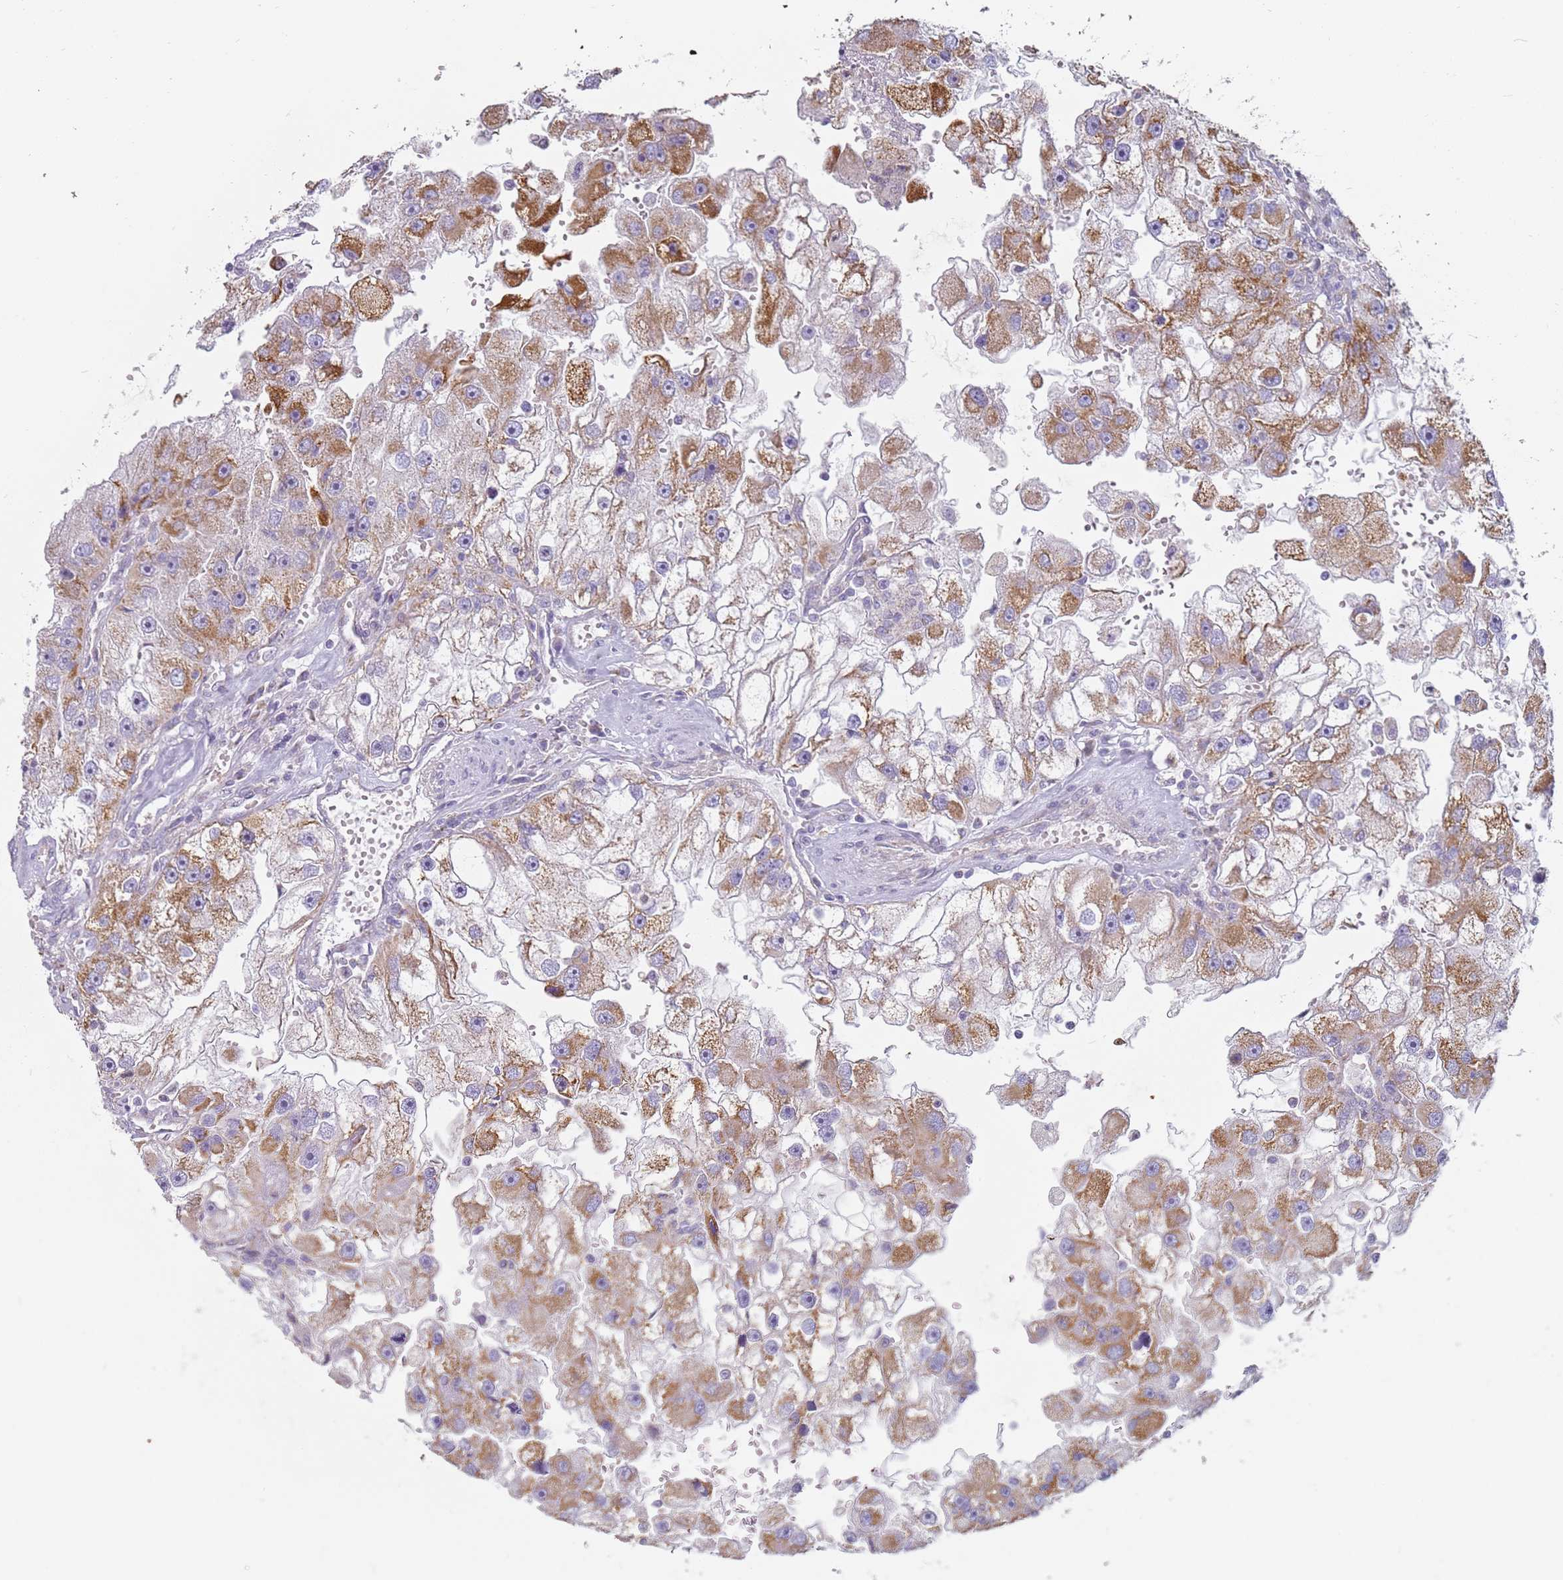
{"staining": {"intensity": "moderate", "quantity": ">75%", "location": "cytoplasmic/membranous"}, "tissue": "renal cancer", "cell_type": "Tumor cells", "image_type": "cancer", "snomed": [{"axis": "morphology", "description": "Adenocarcinoma, NOS"}, {"axis": "topography", "description": "Kidney"}], "caption": "Immunohistochemistry of renal adenocarcinoma exhibits medium levels of moderate cytoplasmic/membranous expression in about >75% of tumor cells.", "gene": "ALS2", "patient": {"sex": "male", "age": 63}}